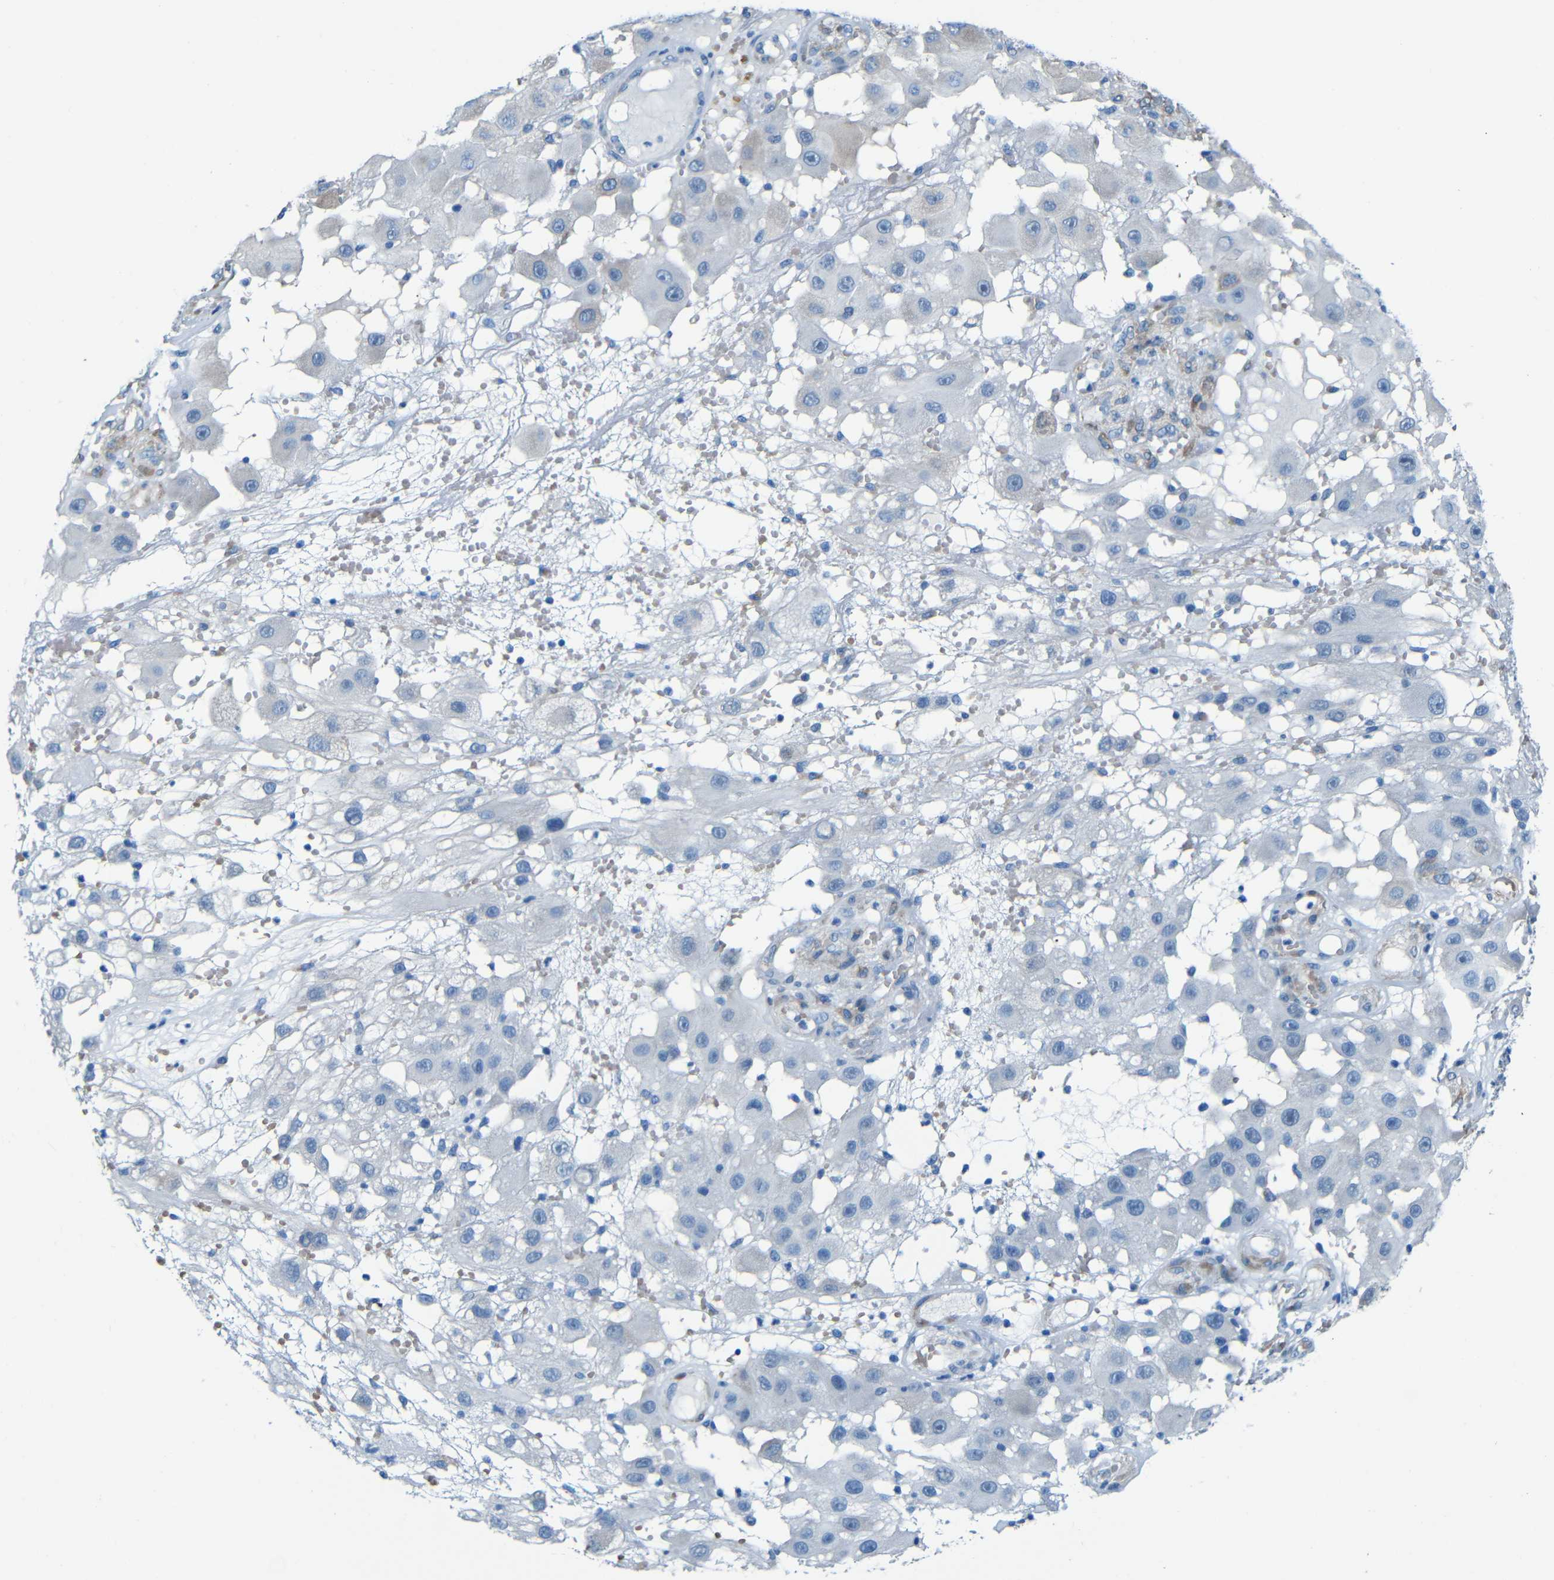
{"staining": {"intensity": "weak", "quantity": "<25%", "location": "cytoplasmic/membranous"}, "tissue": "melanoma", "cell_type": "Tumor cells", "image_type": "cancer", "snomed": [{"axis": "morphology", "description": "Malignant melanoma, NOS"}, {"axis": "topography", "description": "Skin"}], "caption": "Human melanoma stained for a protein using immunohistochemistry (IHC) shows no staining in tumor cells.", "gene": "MAP2", "patient": {"sex": "female", "age": 81}}